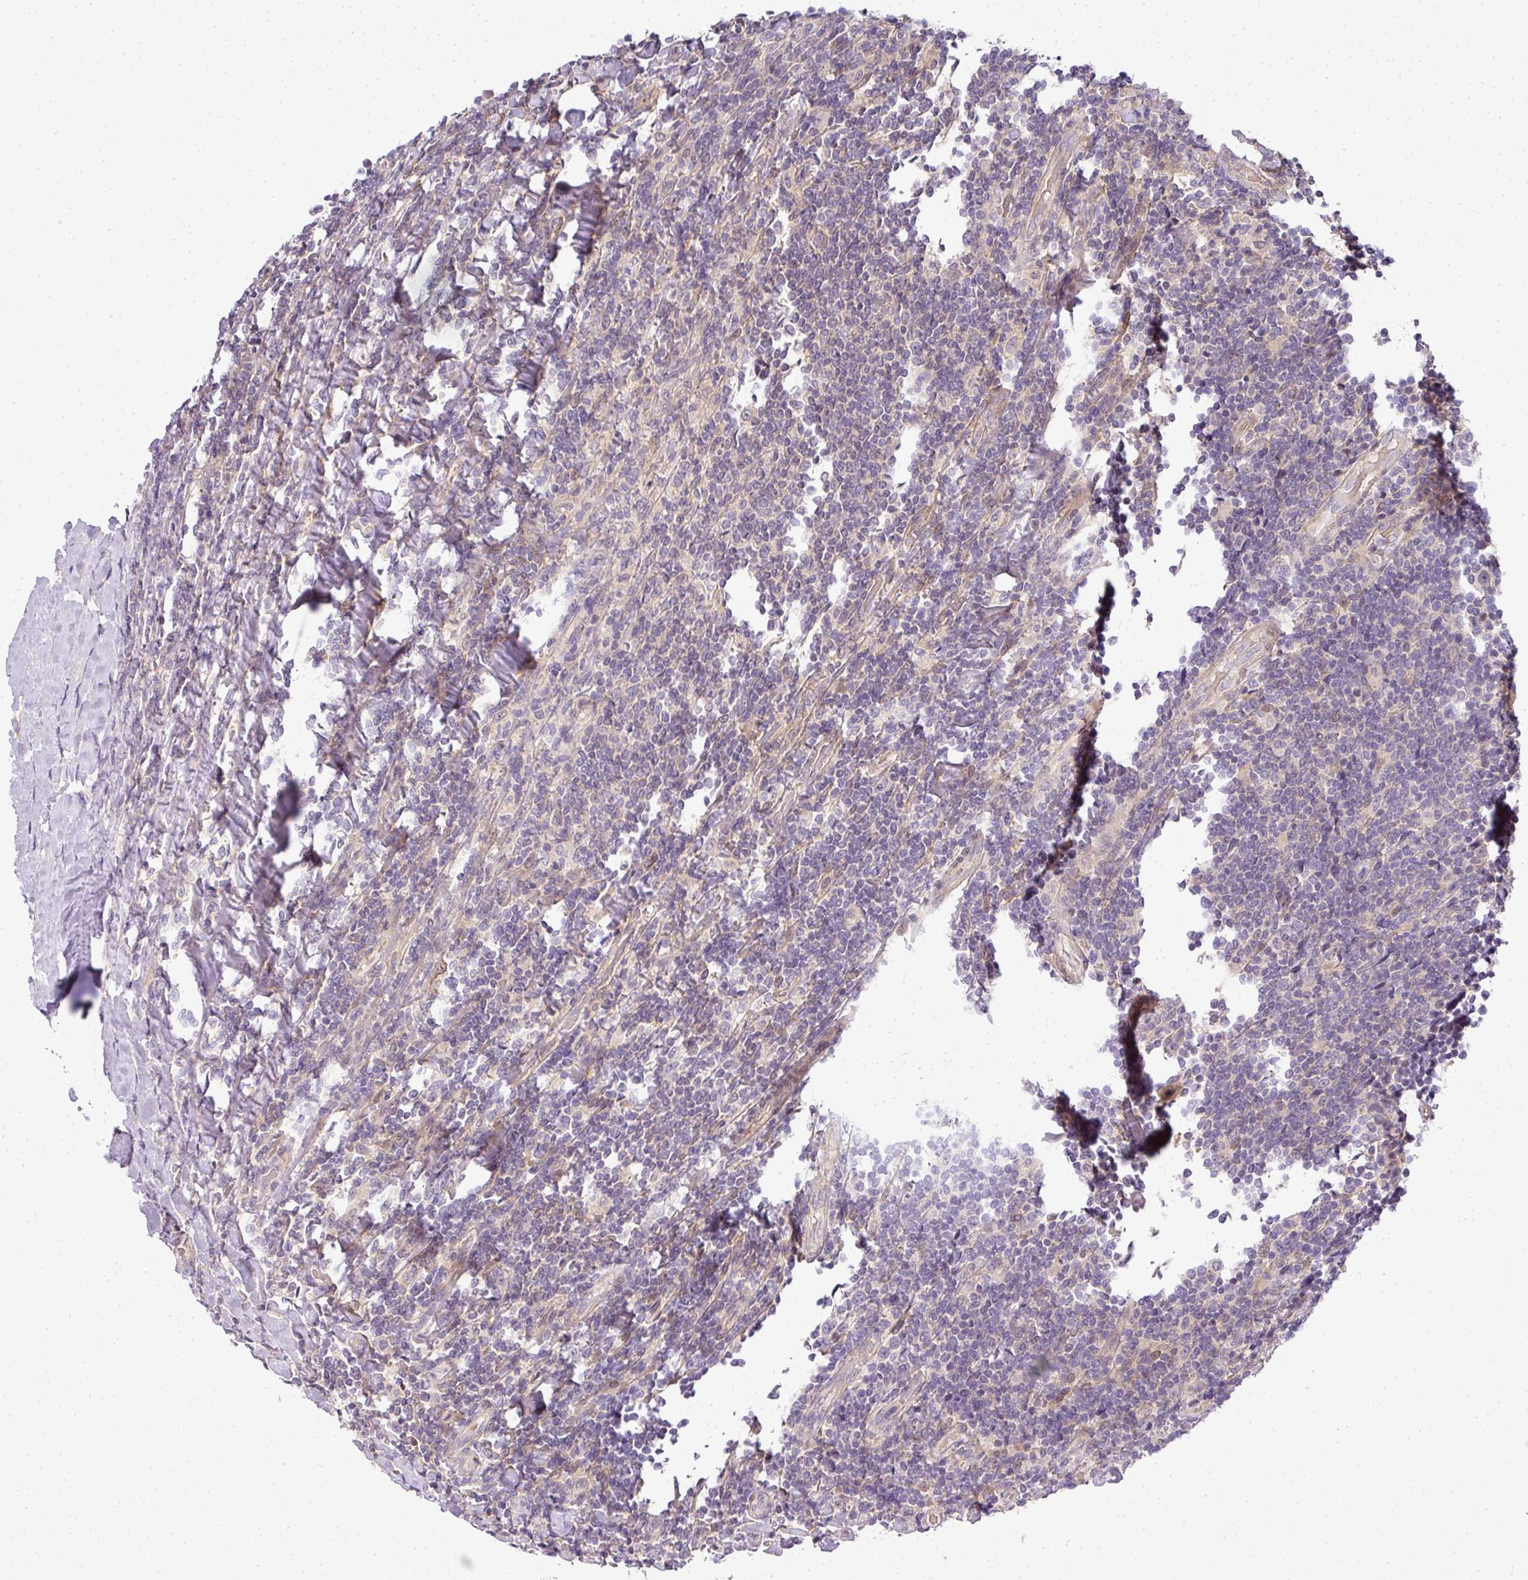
{"staining": {"intensity": "negative", "quantity": "none", "location": "none"}, "tissue": "lymphoma", "cell_type": "Tumor cells", "image_type": "cancer", "snomed": [{"axis": "morphology", "description": "Malignant lymphoma, non-Hodgkin's type, Low grade"}, {"axis": "topography", "description": "Lymph node"}], "caption": "A high-resolution histopathology image shows IHC staining of low-grade malignant lymphoma, non-Hodgkin's type, which shows no significant positivity in tumor cells. Brightfield microscopy of immunohistochemistry (IHC) stained with DAB (3,3'-diaminobenzidine) (brown) and hematoxylin (blue), captured at high magnification.", "gene": "ADH5", "patient": {"sex": "male", "age": 52}}